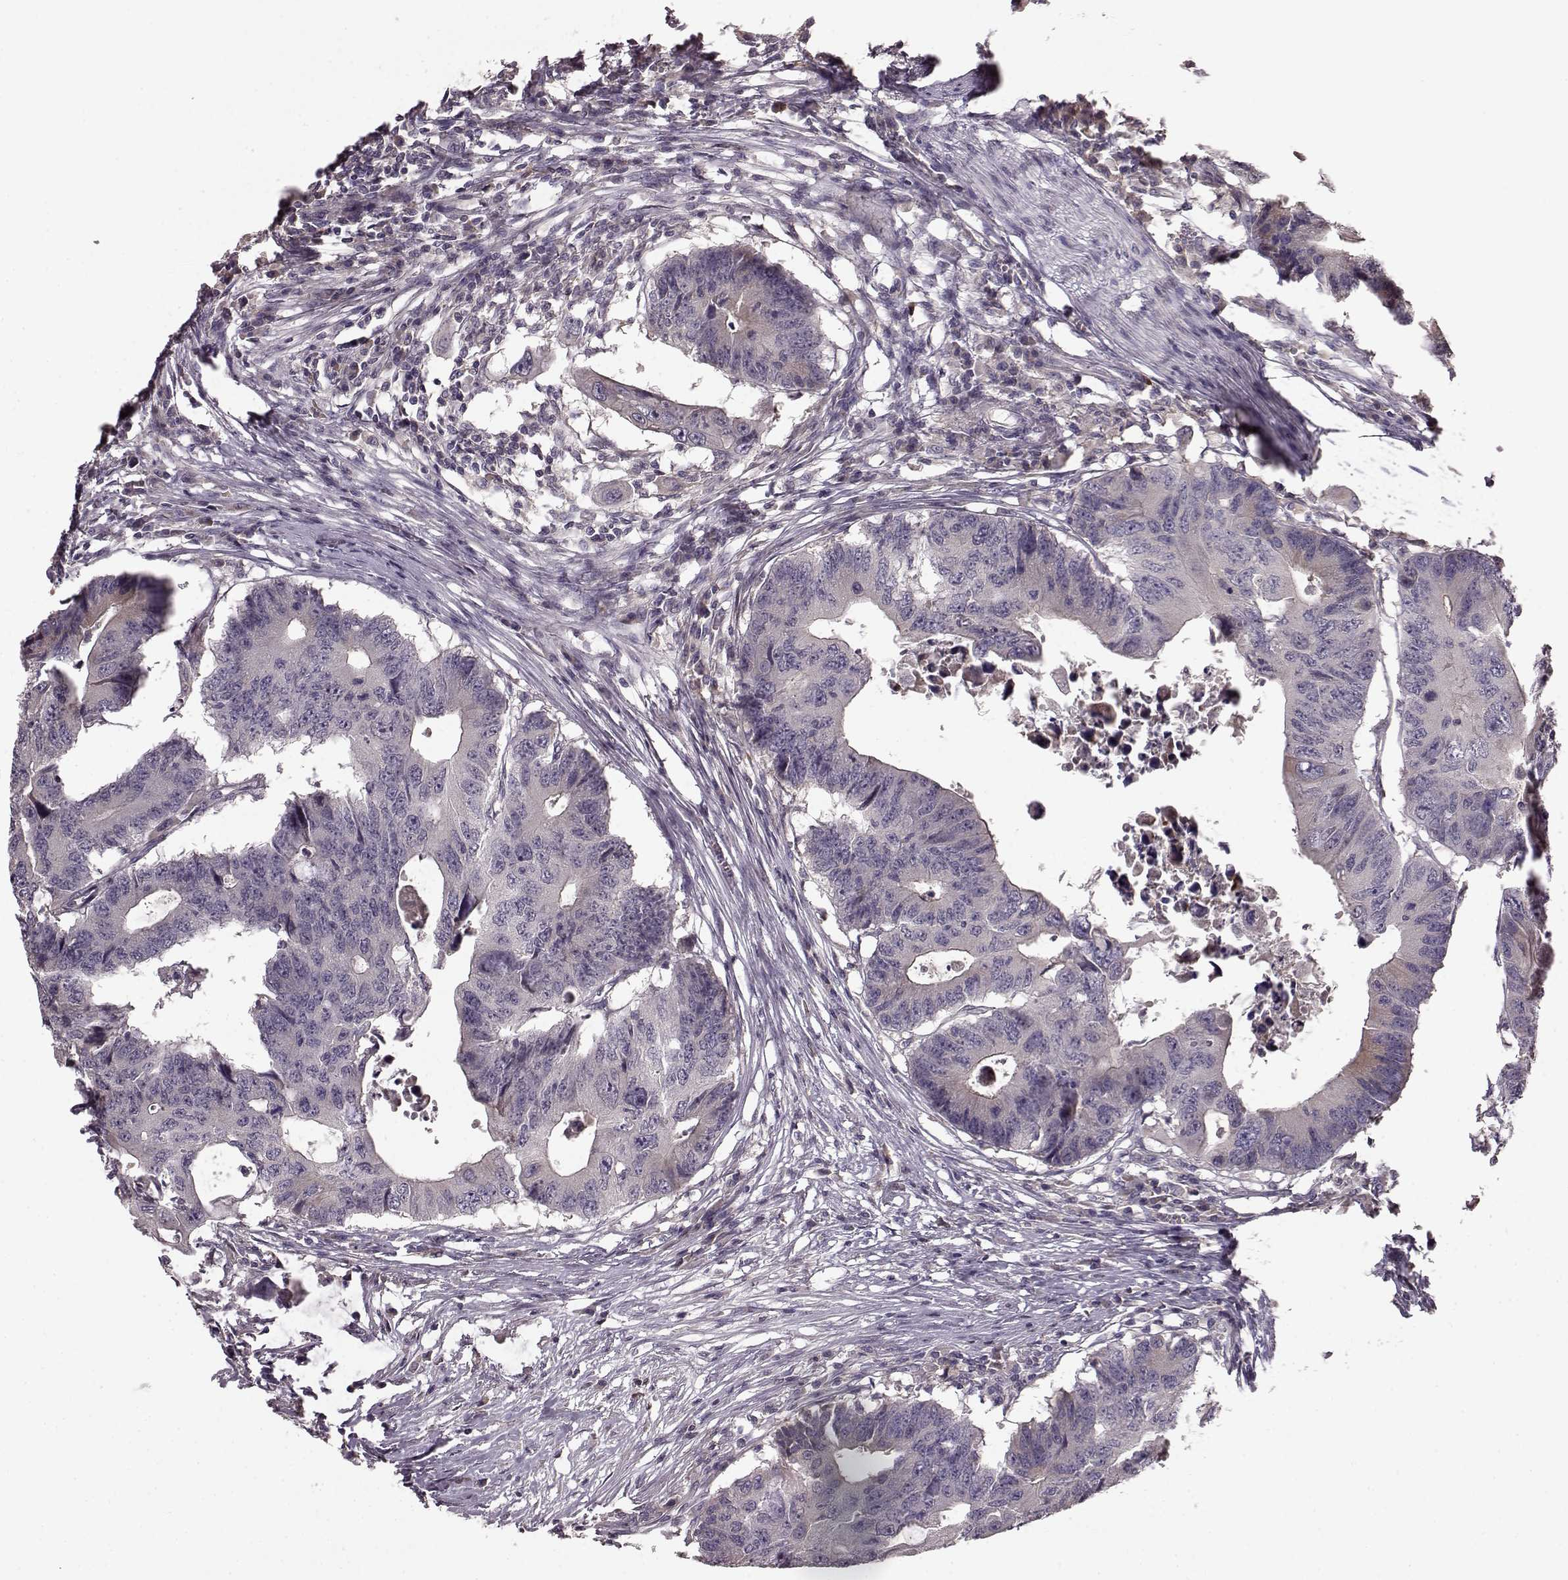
{"staining": {"intensity": "weak", "quantity": "<25%", "location": "cytoplasmic/membranous"}, "tissue": "colorectal cancer", "cell_type": "Tumor cells", "image_type": "cancer", "snomed": [{"axis": "morphology", "description": "Adenocarcinoma, NOS"}, {"axis": "topography", "description": "Colon"}], "caption": "High power microscopy micrograph of an immunohistochemistry (IHC) image of colorectal cancer (adenocarcinoma), revealing no significant staining in tumor cells.", "gene": "SLC52A3", "patient": {"sex": "male", "age": 71}}